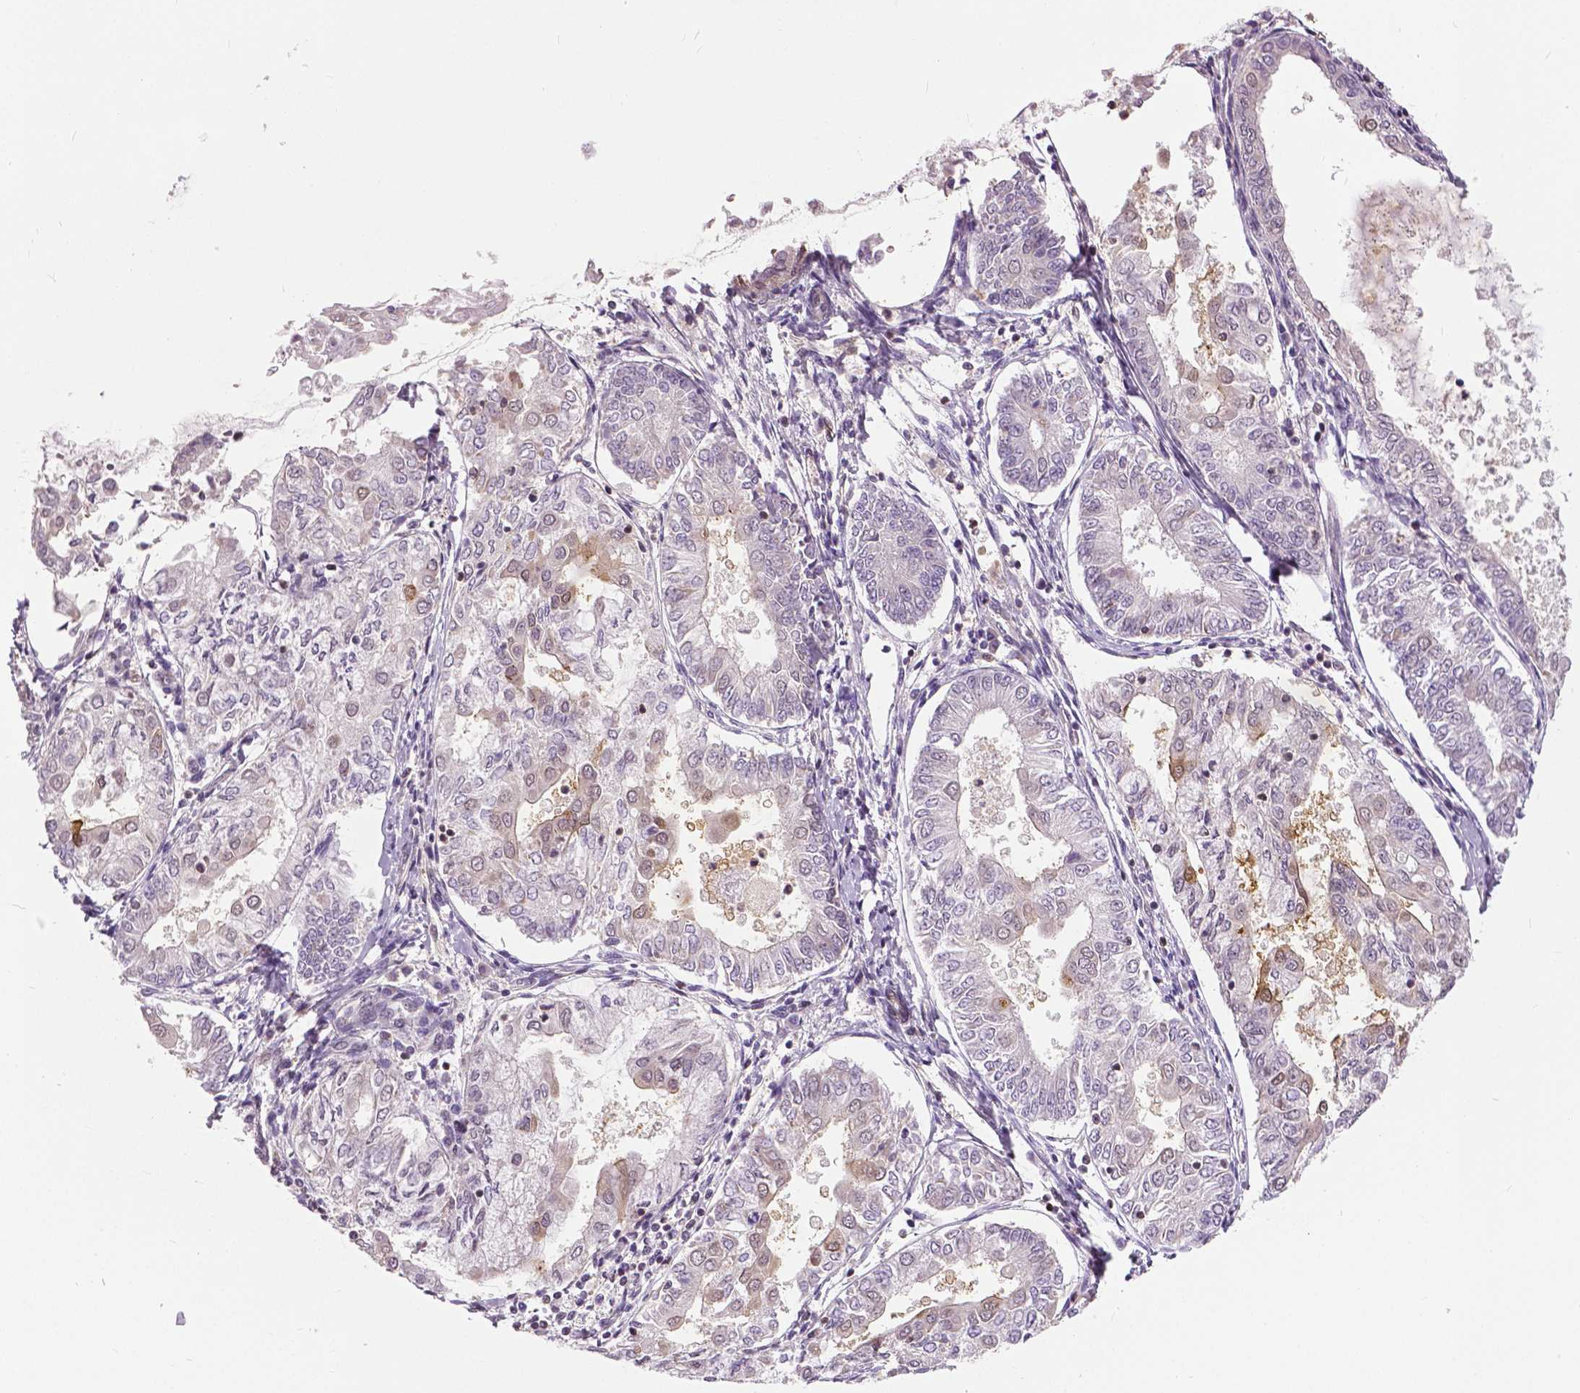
{"staining": {"intensity": "weak", "quantity": "<25%", "location": "cytoplasmic/membranous"}, "tissue": "endometrial cancer", "cell_type": "Tumor cells", "image_type": "cancer", "snomed": [{"axis": "morphology", "description": "Adenocarcinoma, NOS"}, {"axis": "topography", "description": "Endometrium"}], "caption": "This is an IHC photomicrograph of human endometrial cancer (adenocarcinoma). There is no staining in tumor cells.", "gene": "ANXA13", "patient": {"sex": "female", "age": 68}}